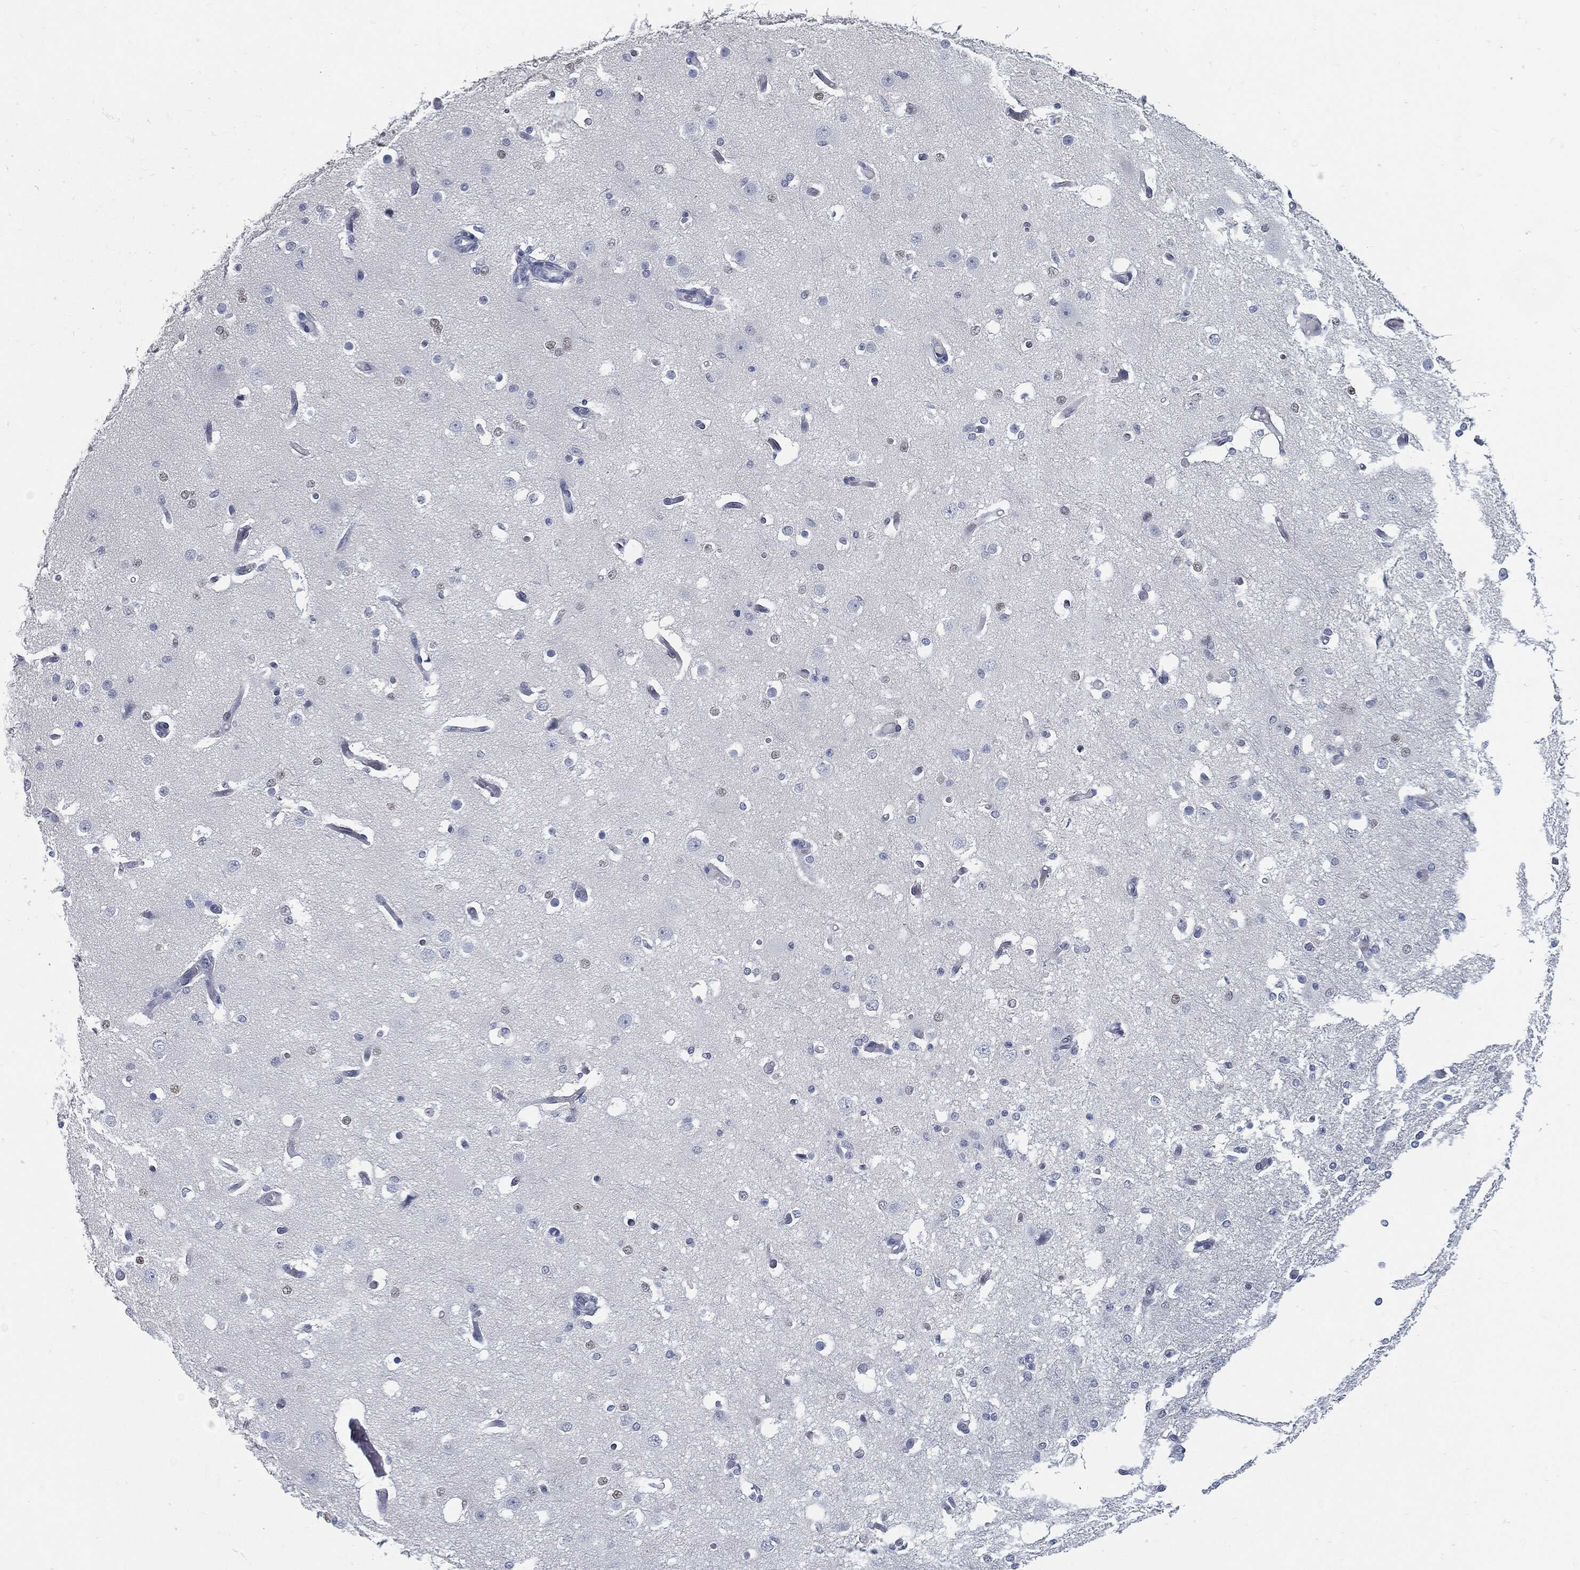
{"staining": {"intensity": "negative", "quantity": "none", "location": "none"}, "tissue": "cerebral cortex", "cell_type": "Endothelial cells", "image_type": "normal", "snomed": [{"axis": "morphology", "description": "Normal tissue, NOS"}, {"axis": "morphology", "description": "Inflammation, NOS"}, {"axis": "topography", "description": "Cerebral cortex"}], "caption": "Protein analysis of unremarkable cerebral cortex exhibits no significant positivity in endothelial cells. Nuclei are stained in blue.", "gene": "PROM1", "patient": {"sex": "male", "age": 6}}